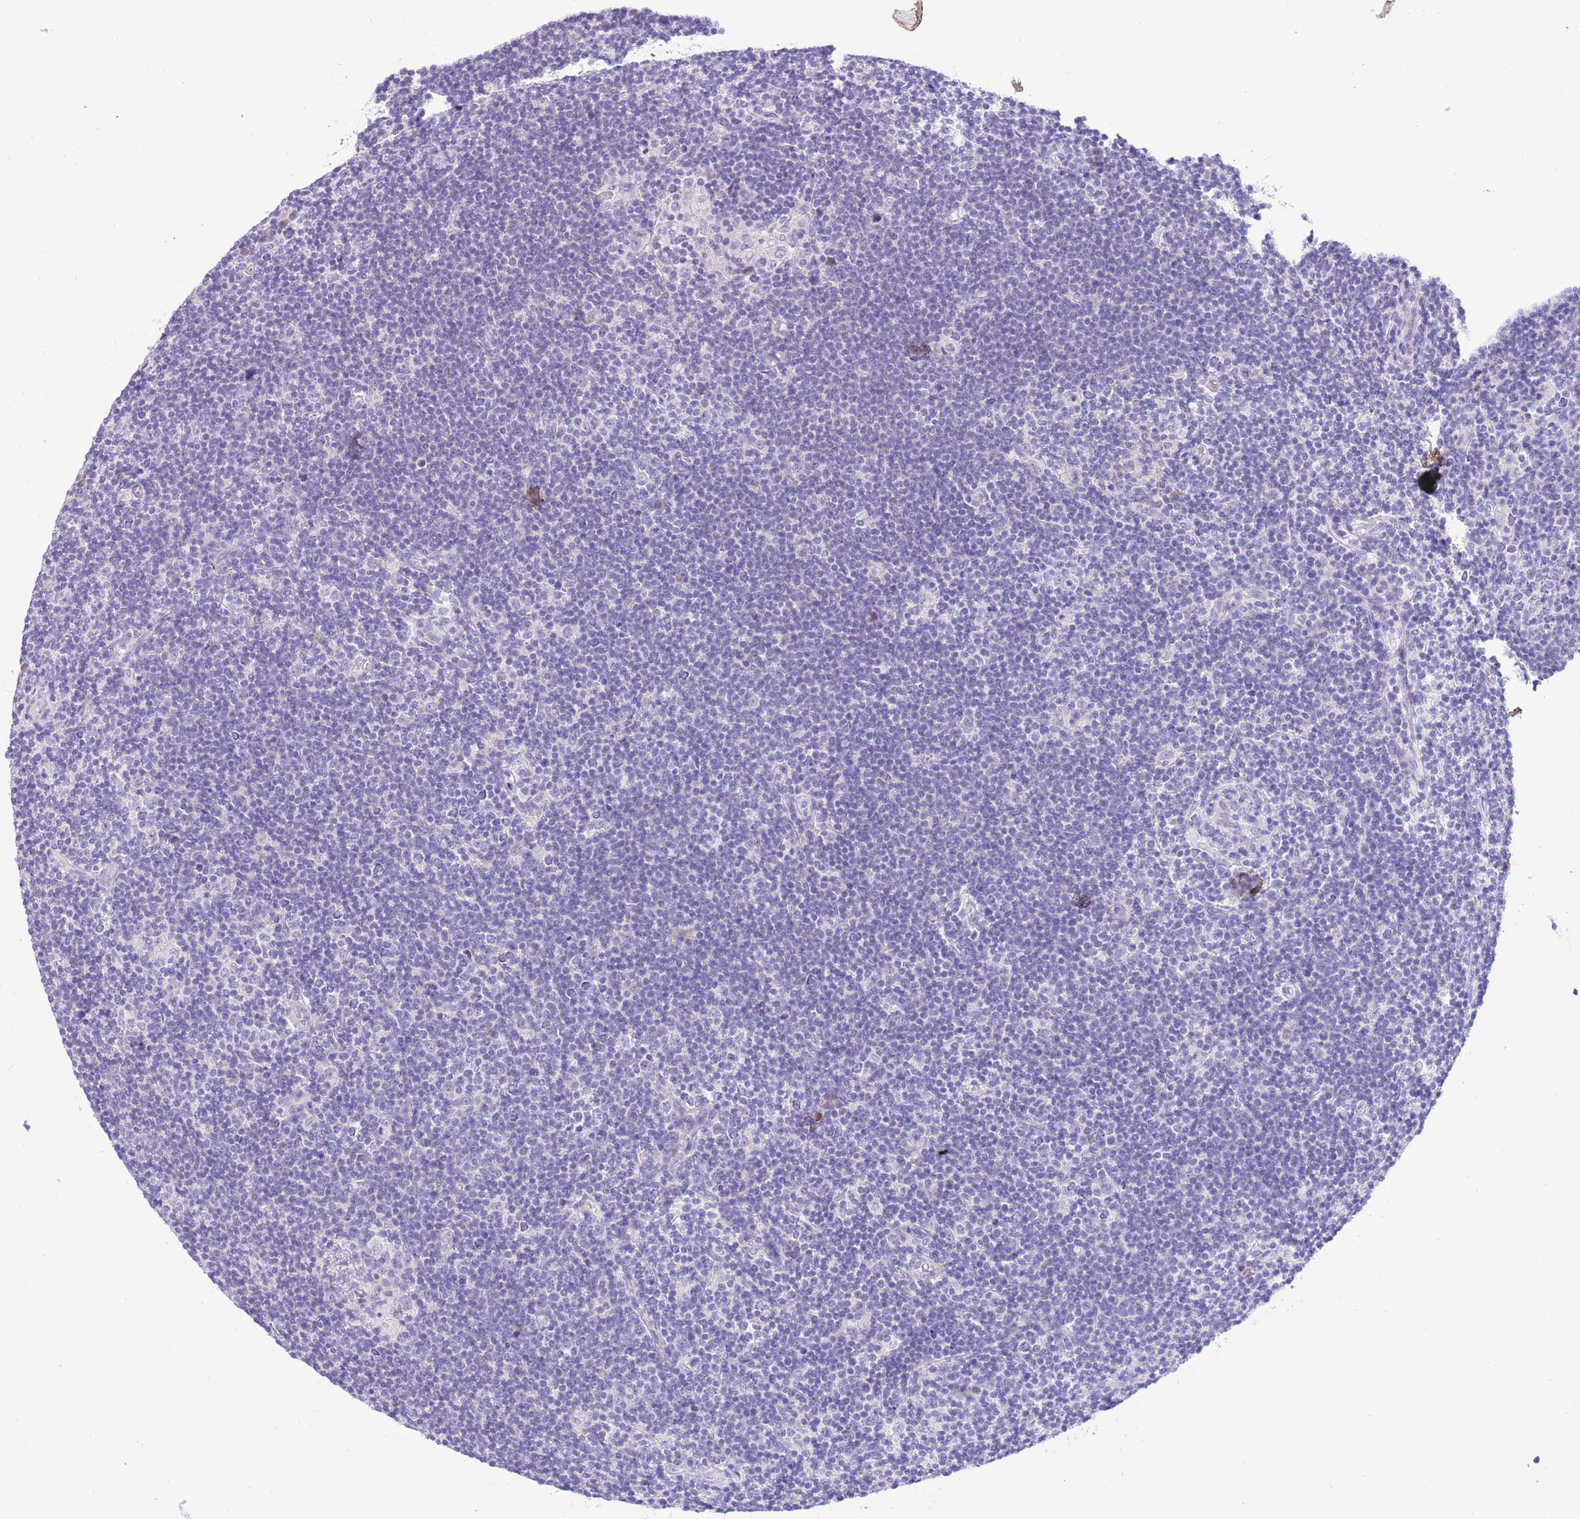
{"staining": {"intensity": "negative", "quantity": "none", "location": "none"}, "tissue": "lymphoma", "cell_type": "Tumor cells", "image_type": "cancer", "snomed": [{"axis": "morphology", "description": "Hodgkin's disease, NOS"}, {"axis": "topography", "description": "Lymph node"}], "caption": "A high-resolution image shows immunohistochemistry staining of lymphoma, which displays no significant staining in tumor cells.", "gene": "R3HDM4", "patient": {"sex": "female", "age": 57}}